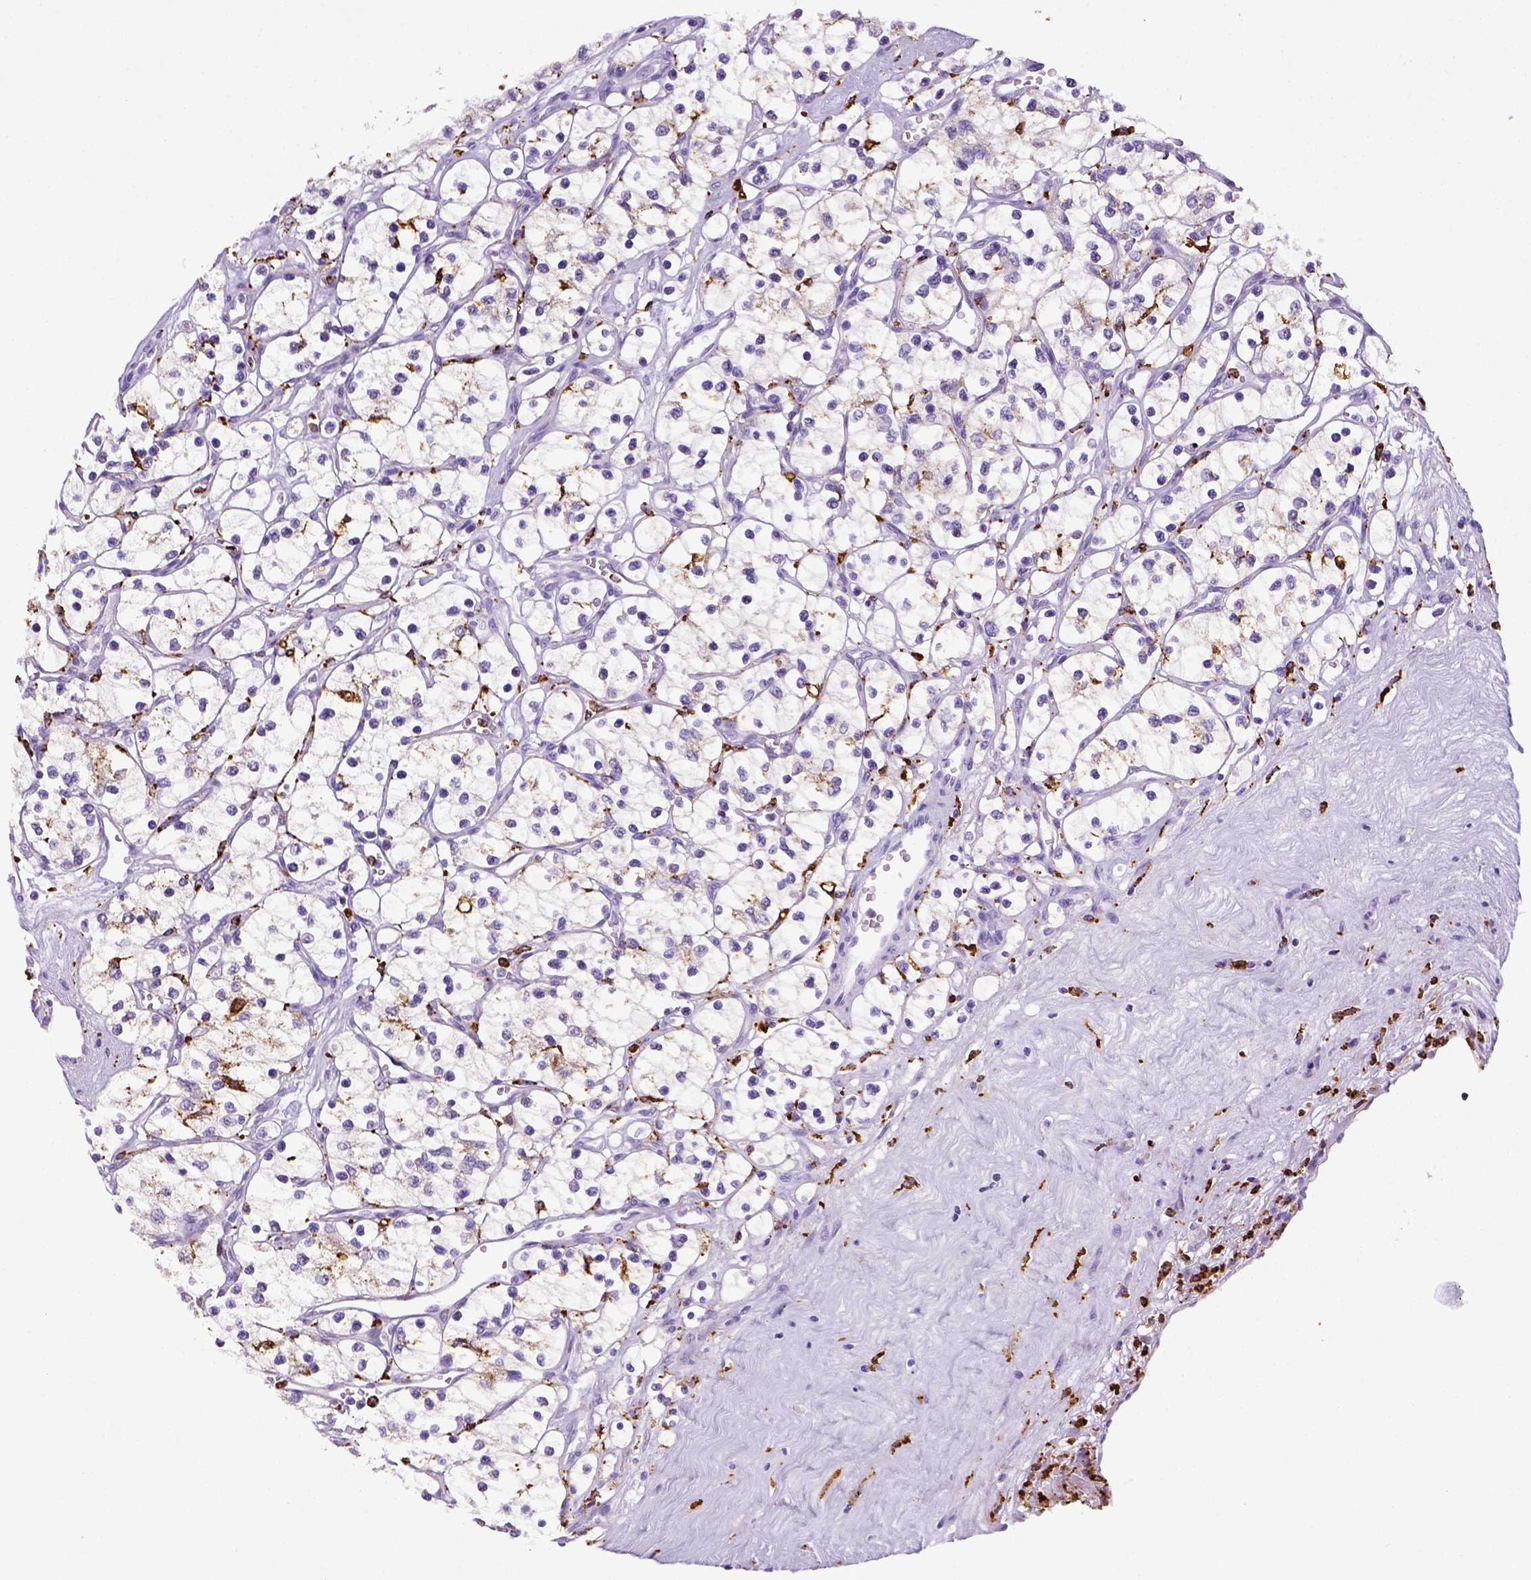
{"staining": {"intensity": "negative", "quantity": "none", "location": "none"}, "tissue": "renal cancer", "cell_type": "Tumor cells", "image_type": "cancer", "snomed": [{"axis": "morphology", "description": "Adenocarcinoma, NOS"}, {"axis": "topography", "description": "Kidney"}], "caption": "High magnification brightfield microscopy of adenocarcinoma (renal) stained with DAB (brown) and counterstained with hematoxylin (blue): tumor cells show no significant expression. (DAB immunohistochemistry, high magnification).", "gene": "CD68", "patient": {"sex": "female", "age": 69}}